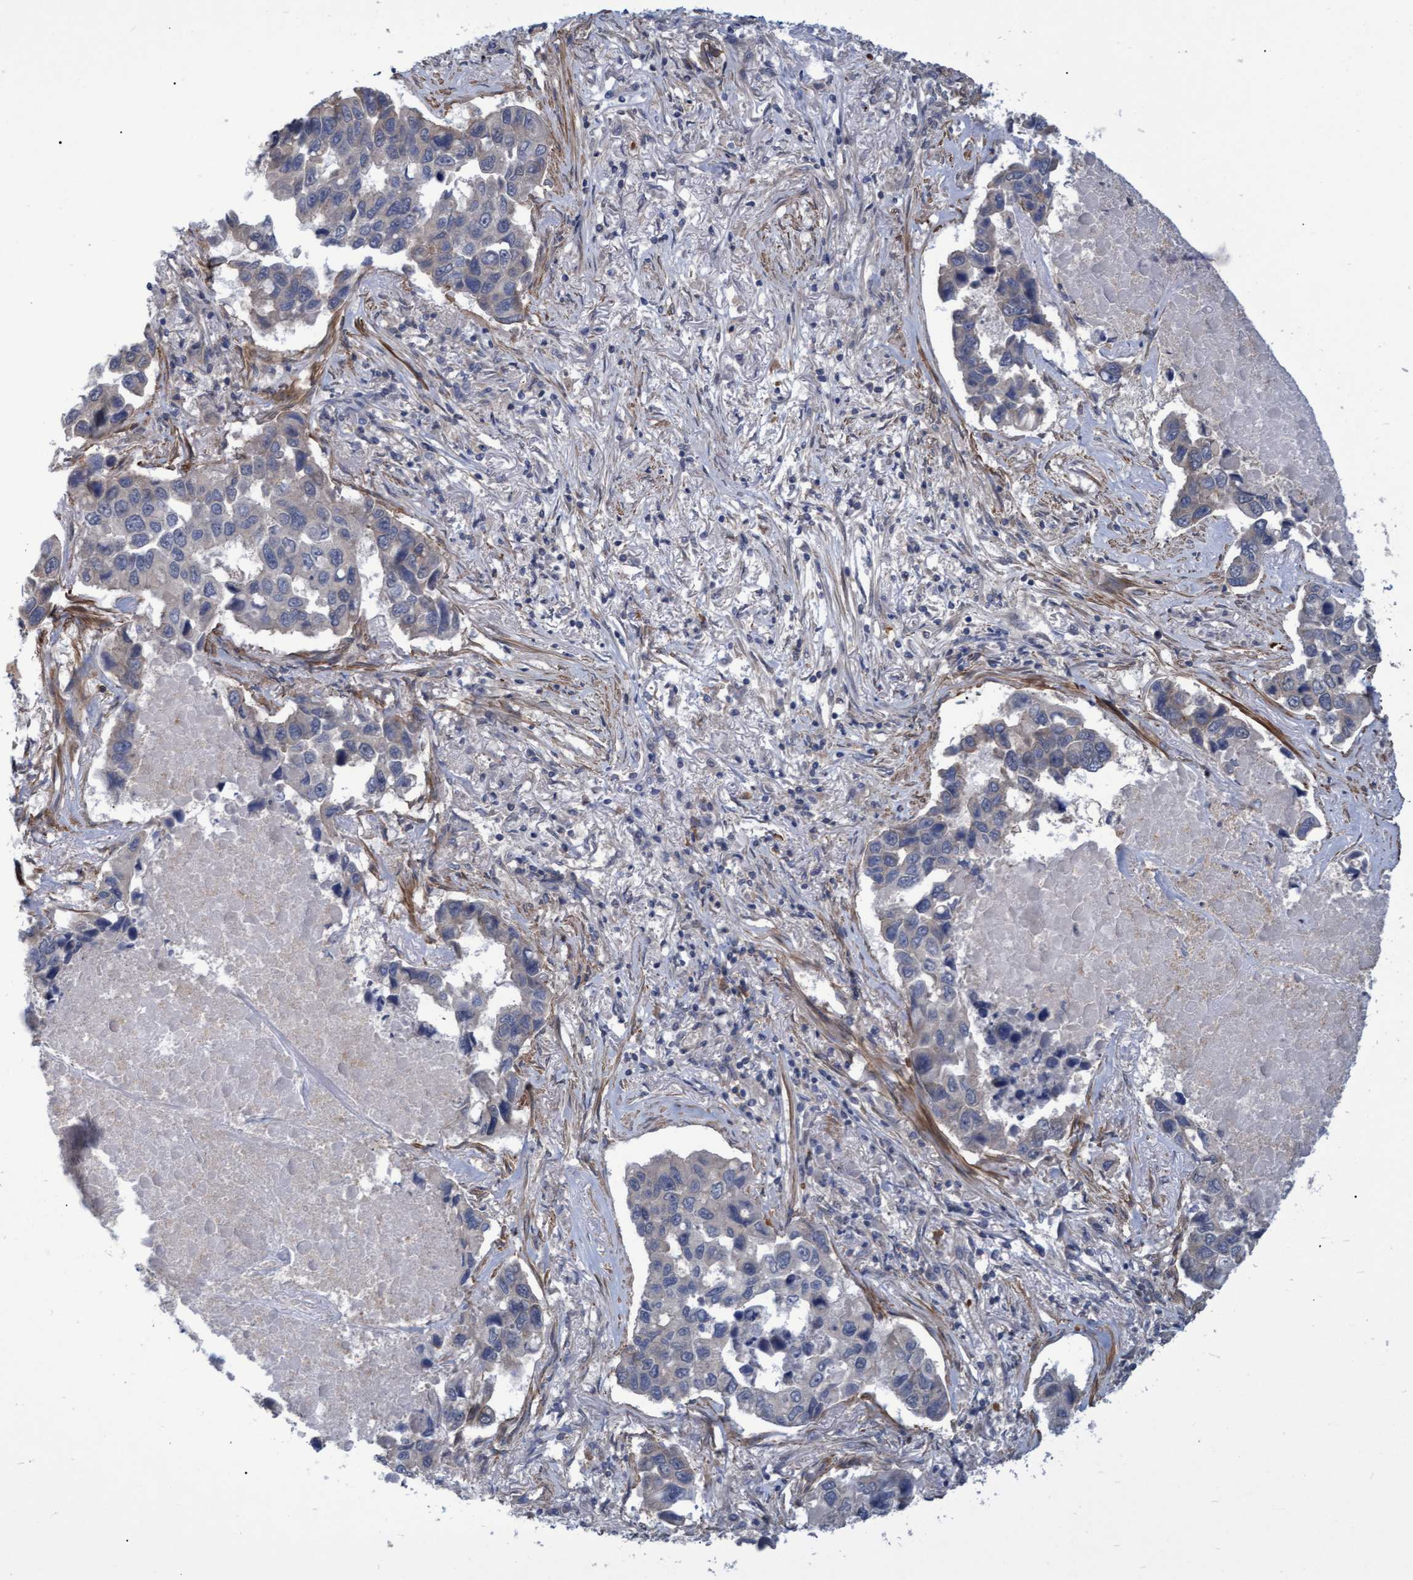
{"staining": {"intensity": "negative", "quantity": "none", "location": "none"}, "tissue": "lung cancer", "cell_type": "Tumor cells", "image_type": "cancer", "snomed": [{"axis": "morphology", "description": "Adenocarcinoma, NOS"}, {"axis": "topography", "description": "Lung"}], "caption": "Histopathology image shows no protein staining in tumor cells of lung cancer tissue.", "gene": "NAA15", "patient": {"sex": "male", "age": 64}}